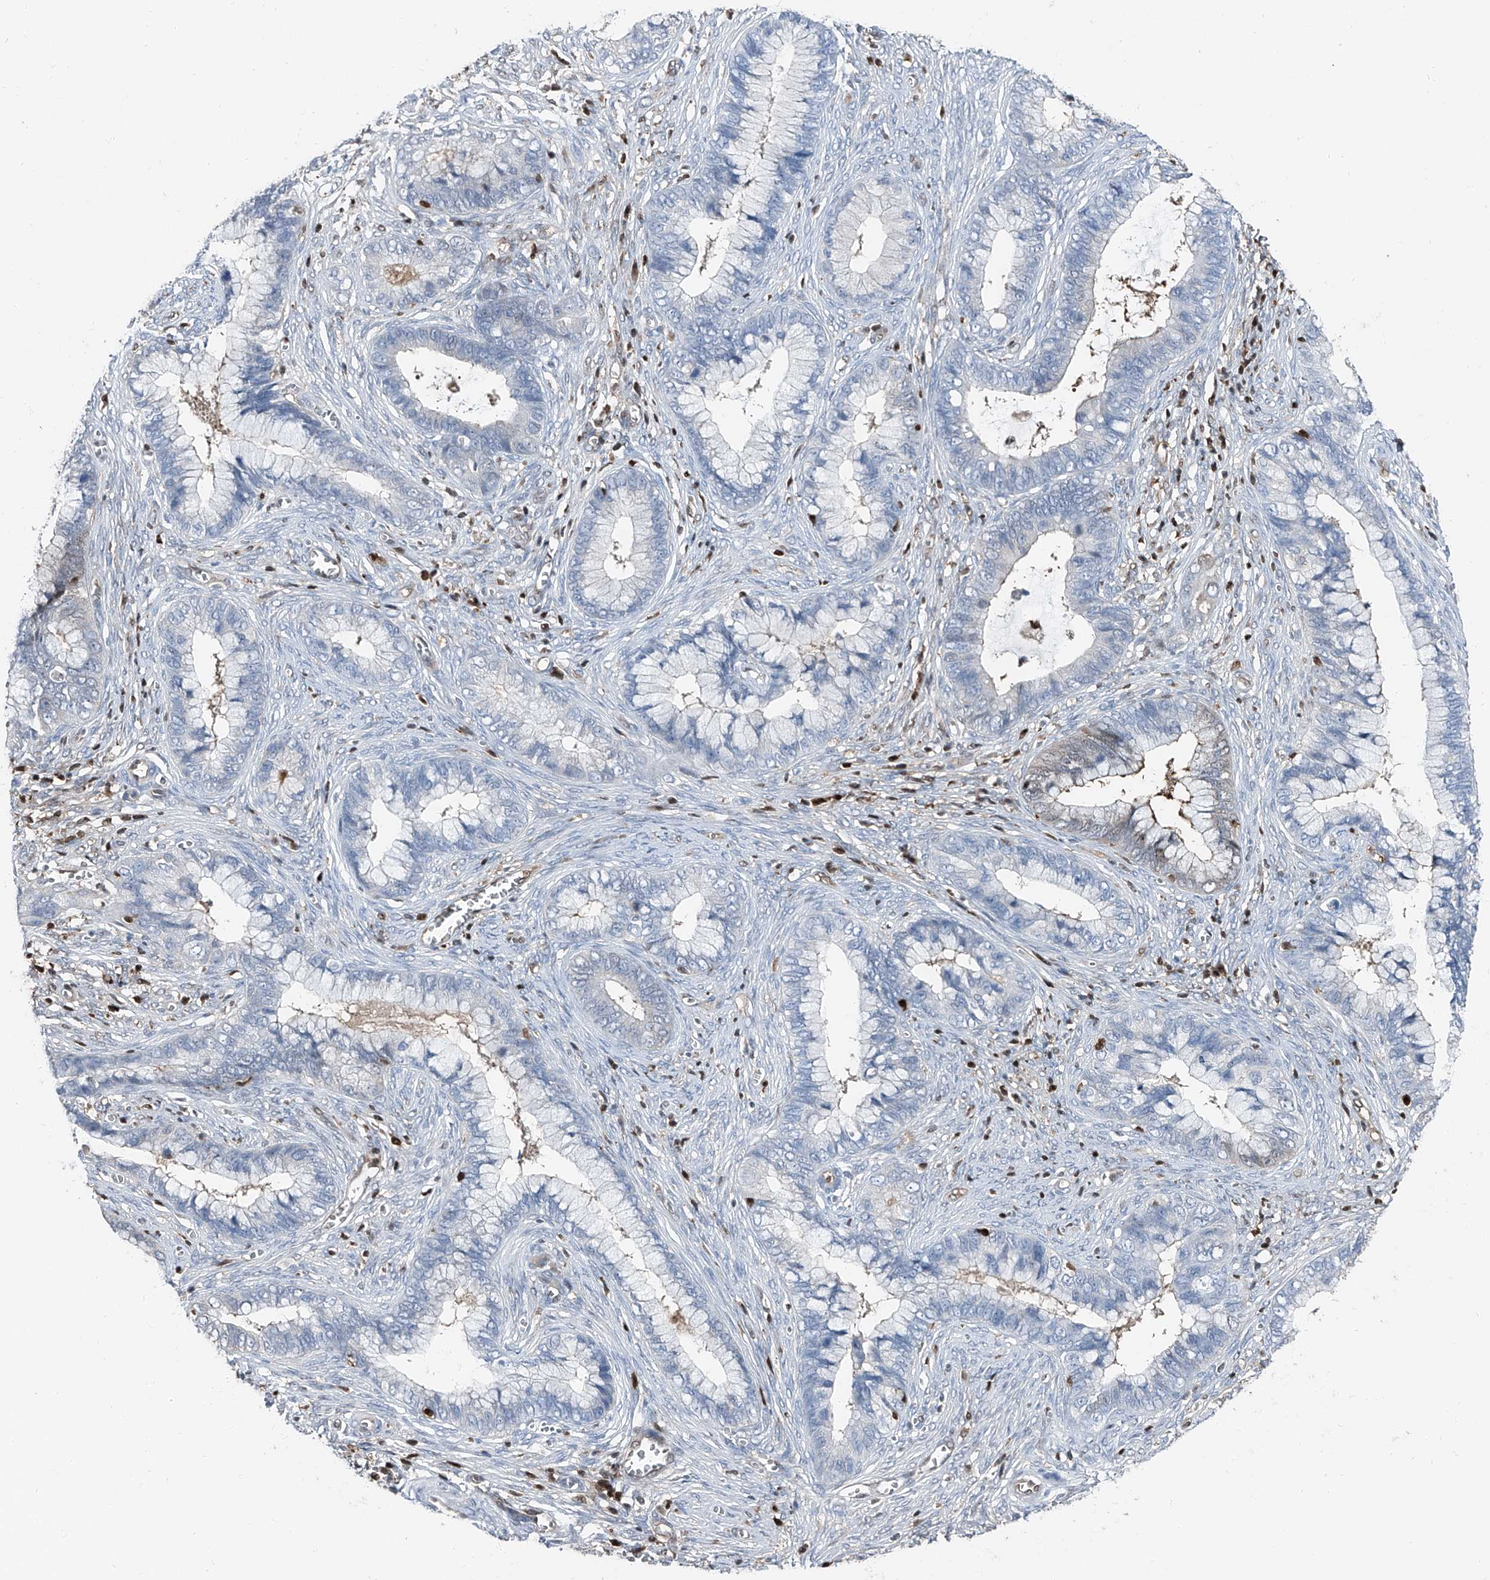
{"staining": {"intensity": "moderate", "quantity": "<25%", "location": "nuclear"}, "tissue": "cervical cancer", "cell_type": "Tumor cells", "image_type": "cancer", "snomed": [{"axis": "morphology", "description": "Adenocarcinoma, NOS"}, {"axis": "topography", "description": "Cervix"}], "caption": "This histopathology image reveals IHC staining of cervical cancer, with low moderate nuclear positivity in about <25% of tumor cells.", "gene": "PSMB10", "patient": {"sex": "female", "age": 44}}